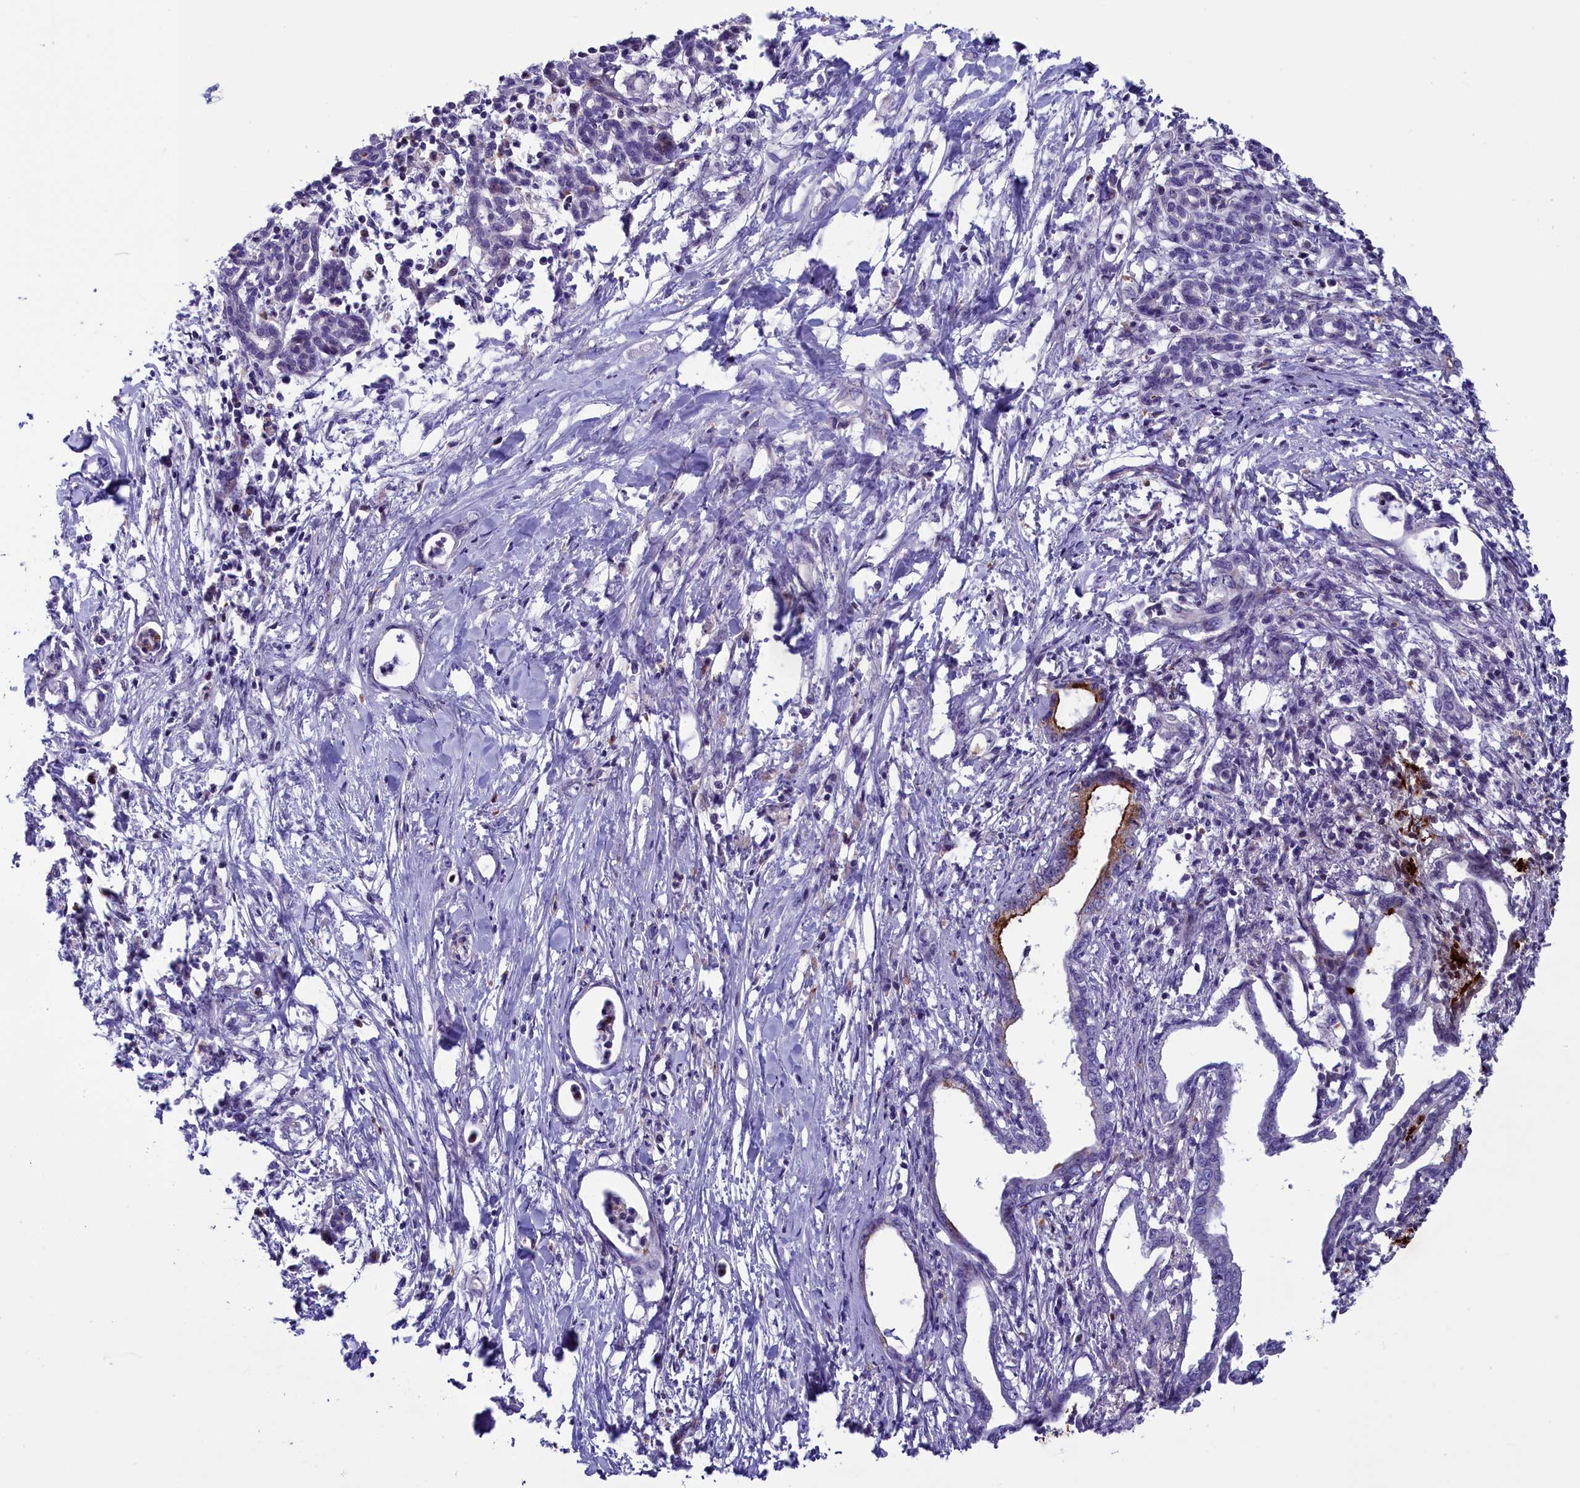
{"staining": {"intensity": "moderate", "quantity": "<25%", "location": "cytoplasmic/membranous"}, "tissue": "pancreatic cancer", "cell_type": "Tumor cells", "image_type": "cancer", "snomed": [{"axis": "morphology", "description": "Adenocarcinoma, NOS"}, {"axis": "topography", "description": "Pancreas"}], "caption": "High-power microscopy captured an immunohistochemistry (IHC) photomicrograph of adenocarcinoma (pancreatic), revealing moderate cytoplasmic/membranous staining in about <25% of tumor cells.", "gene": "LOXL1", "patient": {"sex": "female", "age": 55}}